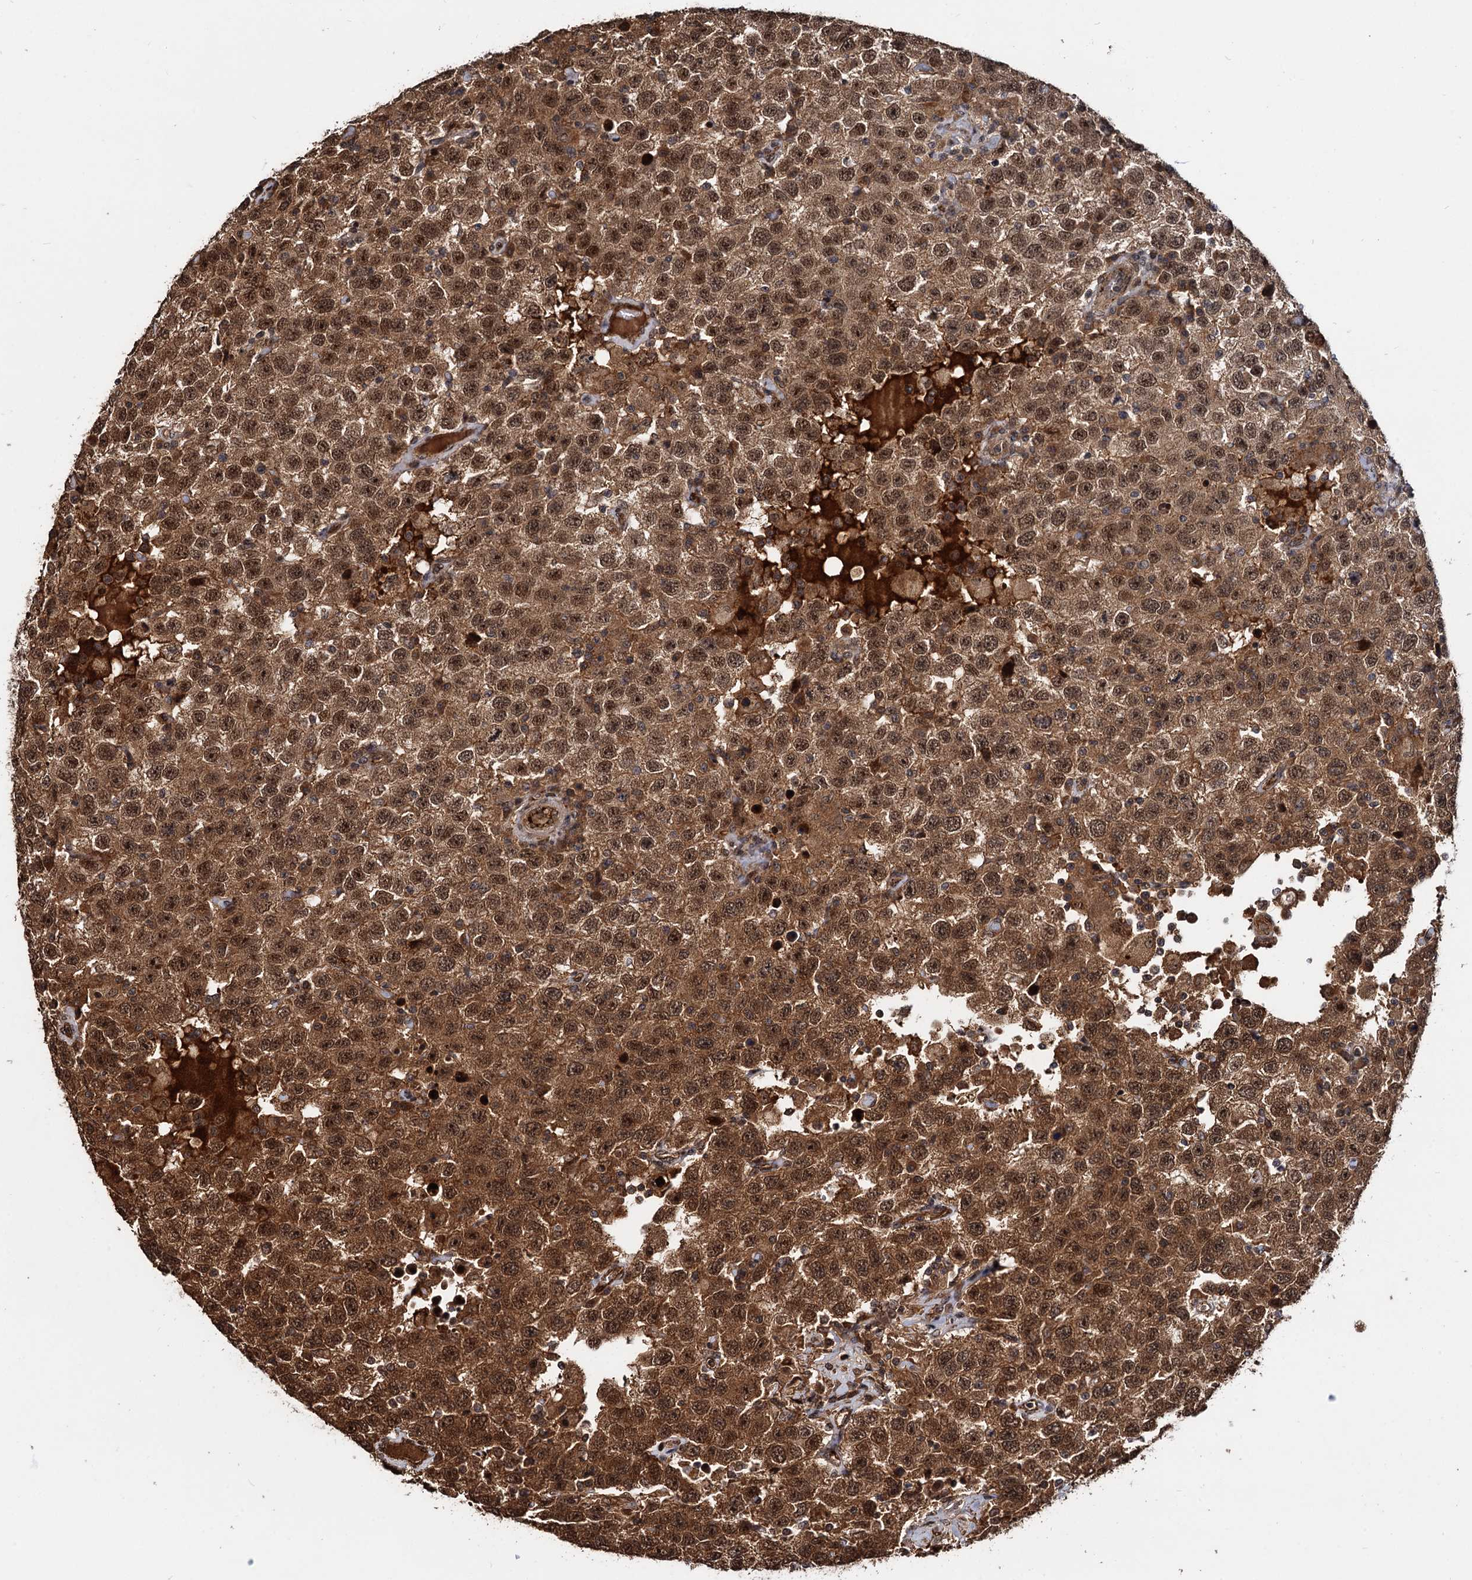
{"staining": {"intensity": "moderate", "quantity": ">75%", "location": "cytoplasmic/membranous,nuclear"}, "tissue": "testis cancer", "cell_type": "Tumor cells", "image_type": "cancer", "snomed": [{"axis": "morphology", "description": "Seminoma, NOS"}, {"axis": "topography", "description": "Testis"}], "caption": "IHC of seminoma (testis) reveals medium levels of moderate cytoplasmic/membranous and nuclear expression in approximately >75% of tumor cells.", "gene": "CEP192", "patient": {"sex": "male", "age": 41}}